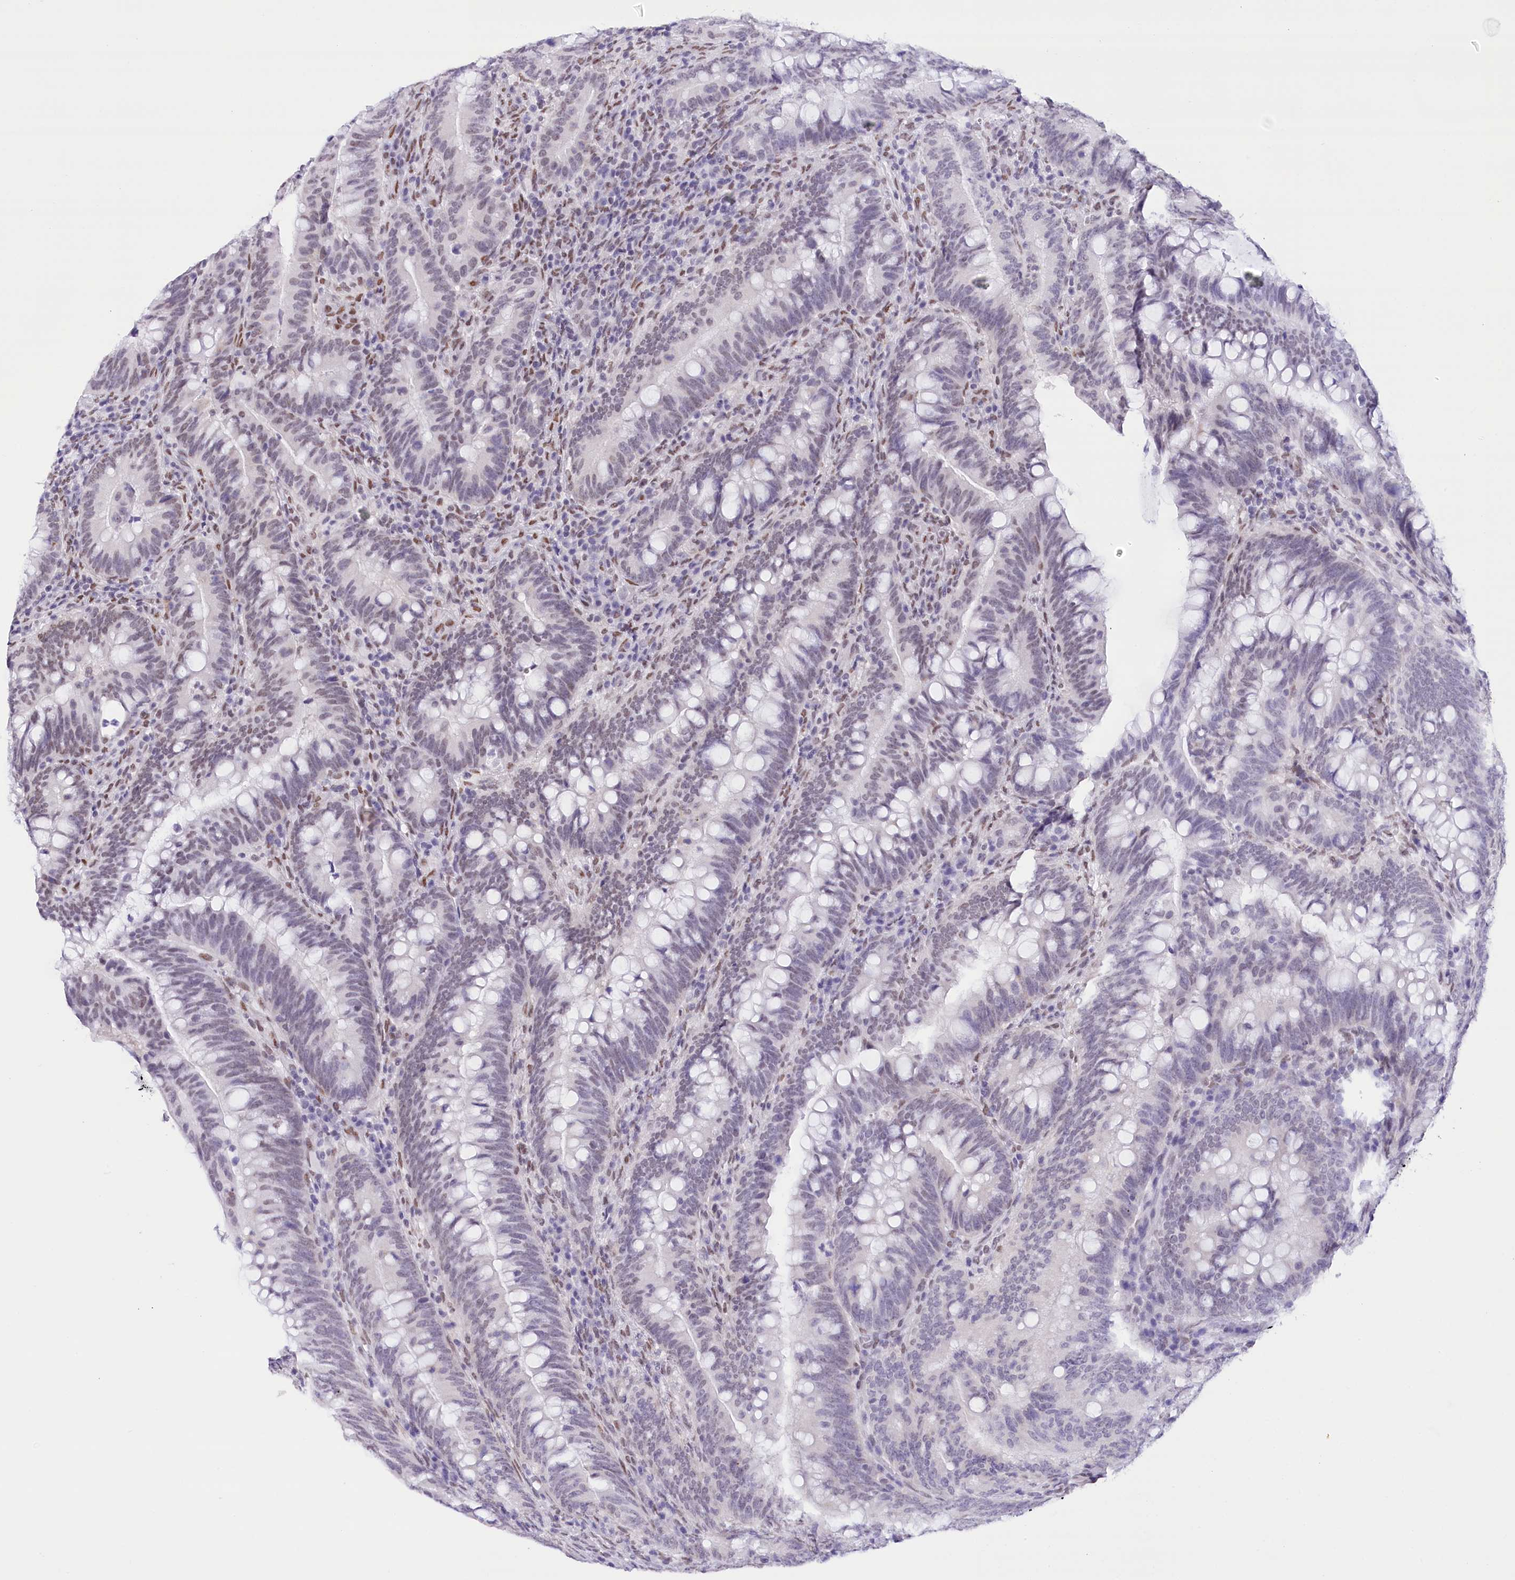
{"staining": {"intensity": "negative", "quantity": "none", "location": "none"}, "tissue": "colorectal cancer", "cell_type": "Tumor cells", "image_type": "cancer", "snomed": [{"axis": "morphology", "description": "Adenocarcinoma, NOS"}, {"axis": "topography", "description": "Colon"}], "caption": "Immunohistochemistry photomicrograph of neoplastic tissue: human colorectal adenocarcinoma stained with DAB (3,3'-diaminobenzidine) shows no significant protein staining in tumor cells. Brightfield microscopy of IHC stained with DAB (brown) and hematoxylin (blue), captured at high magnification.", "gene": "HNRNPA0", "patient": {"sex": "female", "age": 66}}